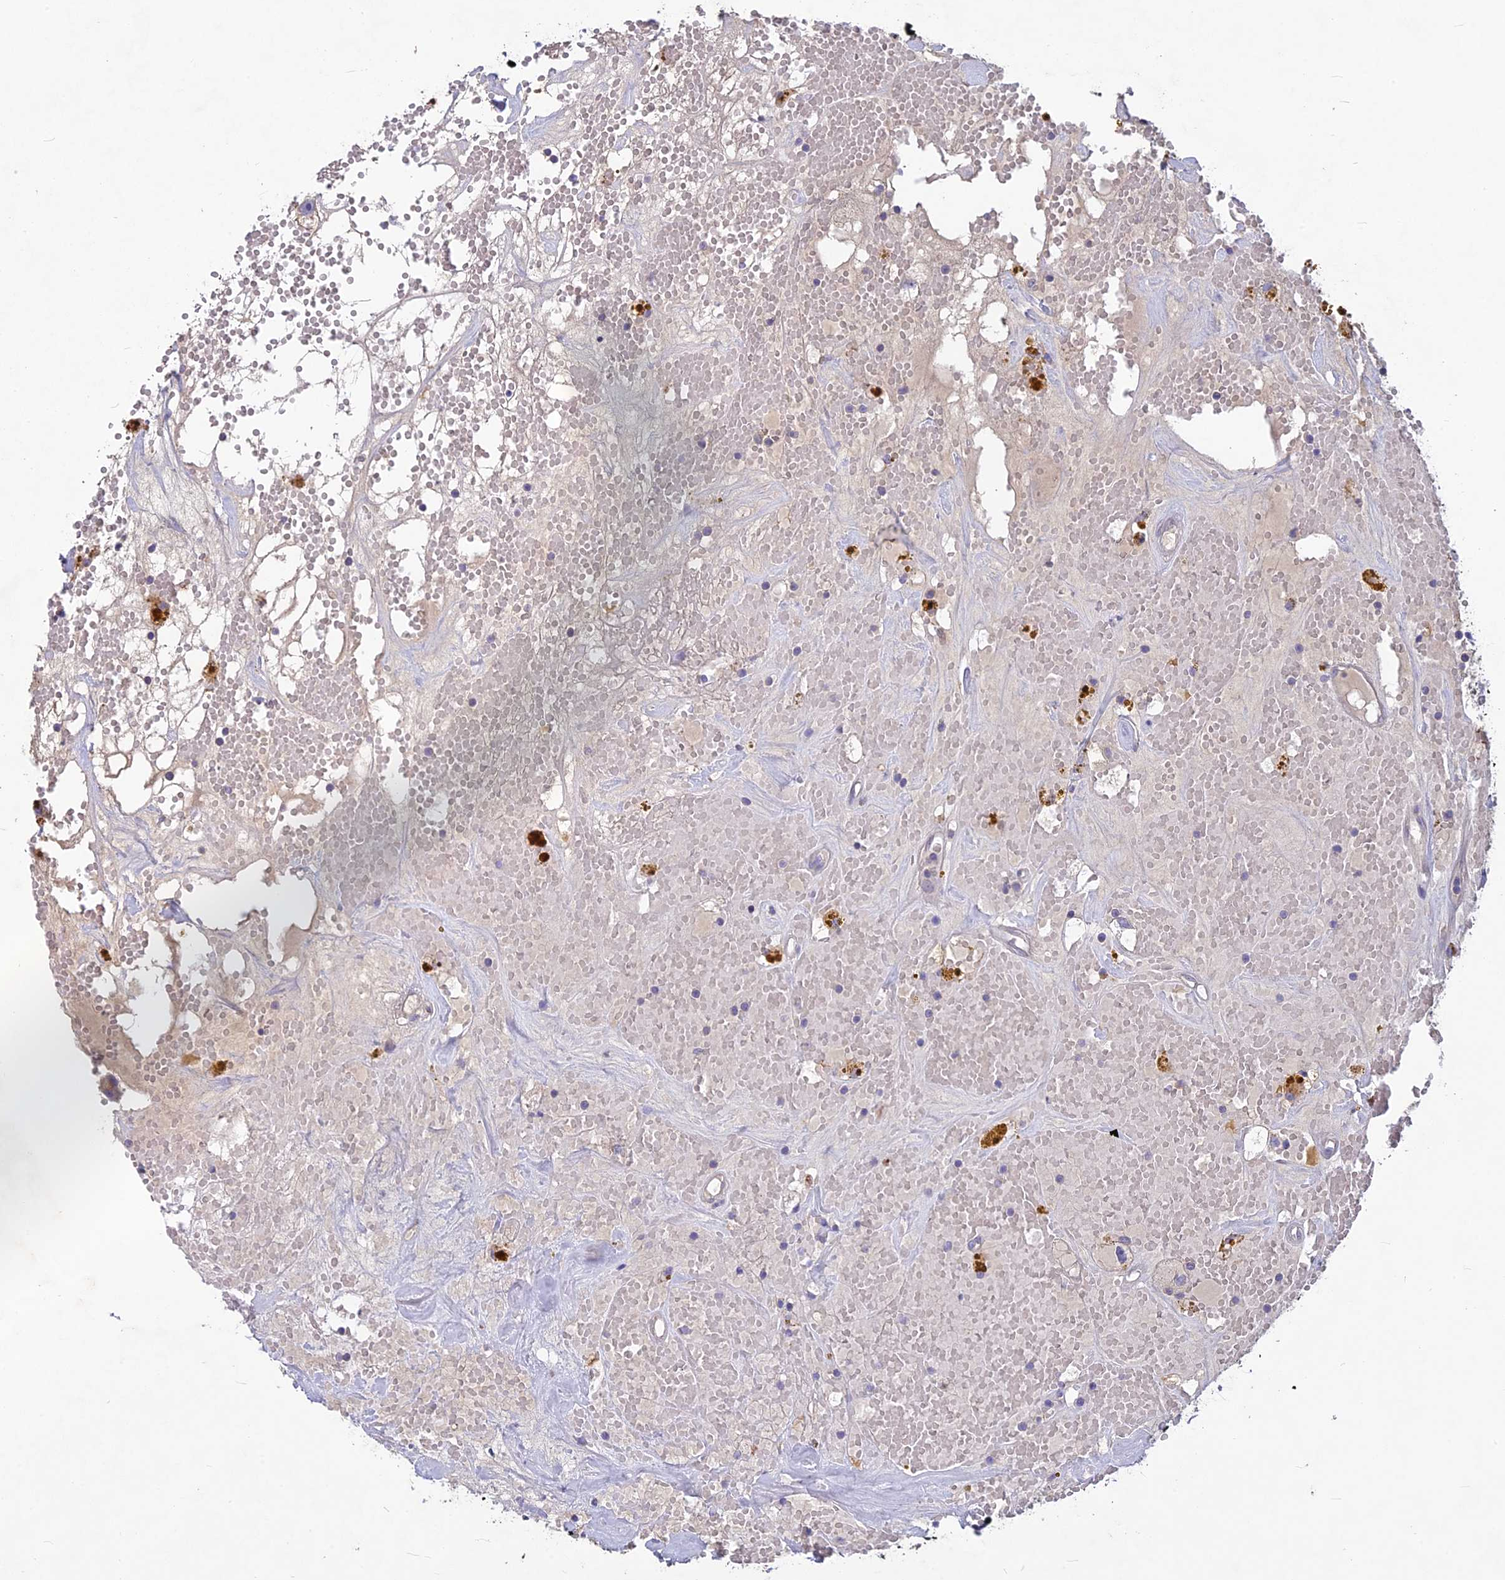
{"staining": {"intensity": "negative", "quantity": "none", "location": "none"}, "tissue": "renal cancer", "cell_type": "Tumor cells", "image_type": "cancer", "snomed": [{"axis": "morphology", "description": "Adenocarcinoma, NOS"}, {"axis": "topography", "description": "Kidney"}], "caption": "Adenocarcinoma (renal) was stained to show a protein in brown. There is no significant expression in tumor cells. The staining is performed using DAB (3,3'-diaminobenzidine) brown chromogen with nuclei counter-stained in using hematoxylin.", "gene": "PZP", "patient": {"sex": "male", "age": 56}}